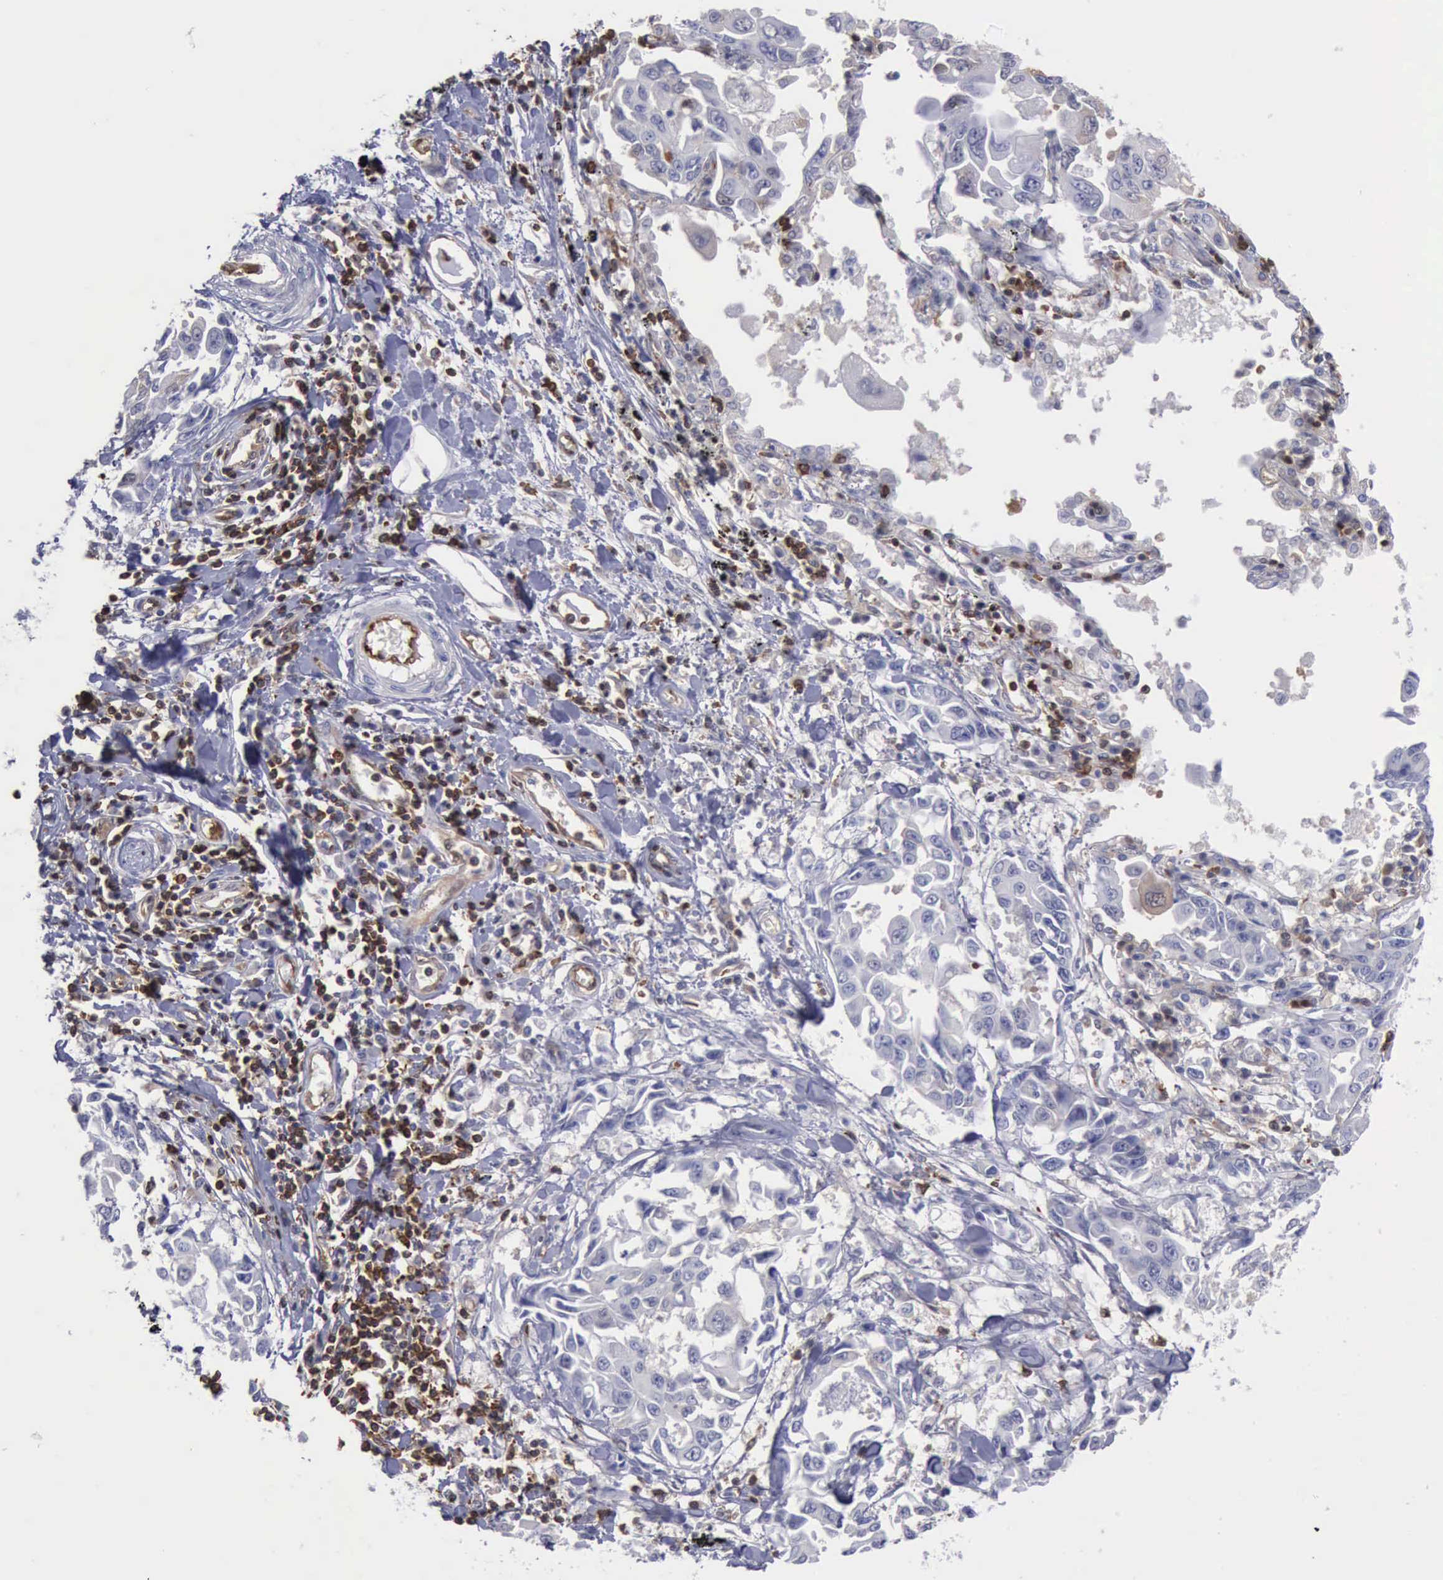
{"staining": {"intensity": "negative", "quantity": "none", "location": "none"}, "tissue": "lung cancer", "cell_type": "Tumor cells", "image_type": "cancer", "snomed": [{"axis": "morphology", "description": "Adenocarcinoma, NOS"}, {"axis": "topography", "description": "Lung"}], "caption": "An immunohistochemistry photomicrograph of lung adenocarcinoma is shown. There is no staining in tumor cells of lung adenocarcinoma.", "gene": "PDCD4", "patient": {"sex": "male", "age": 64}}